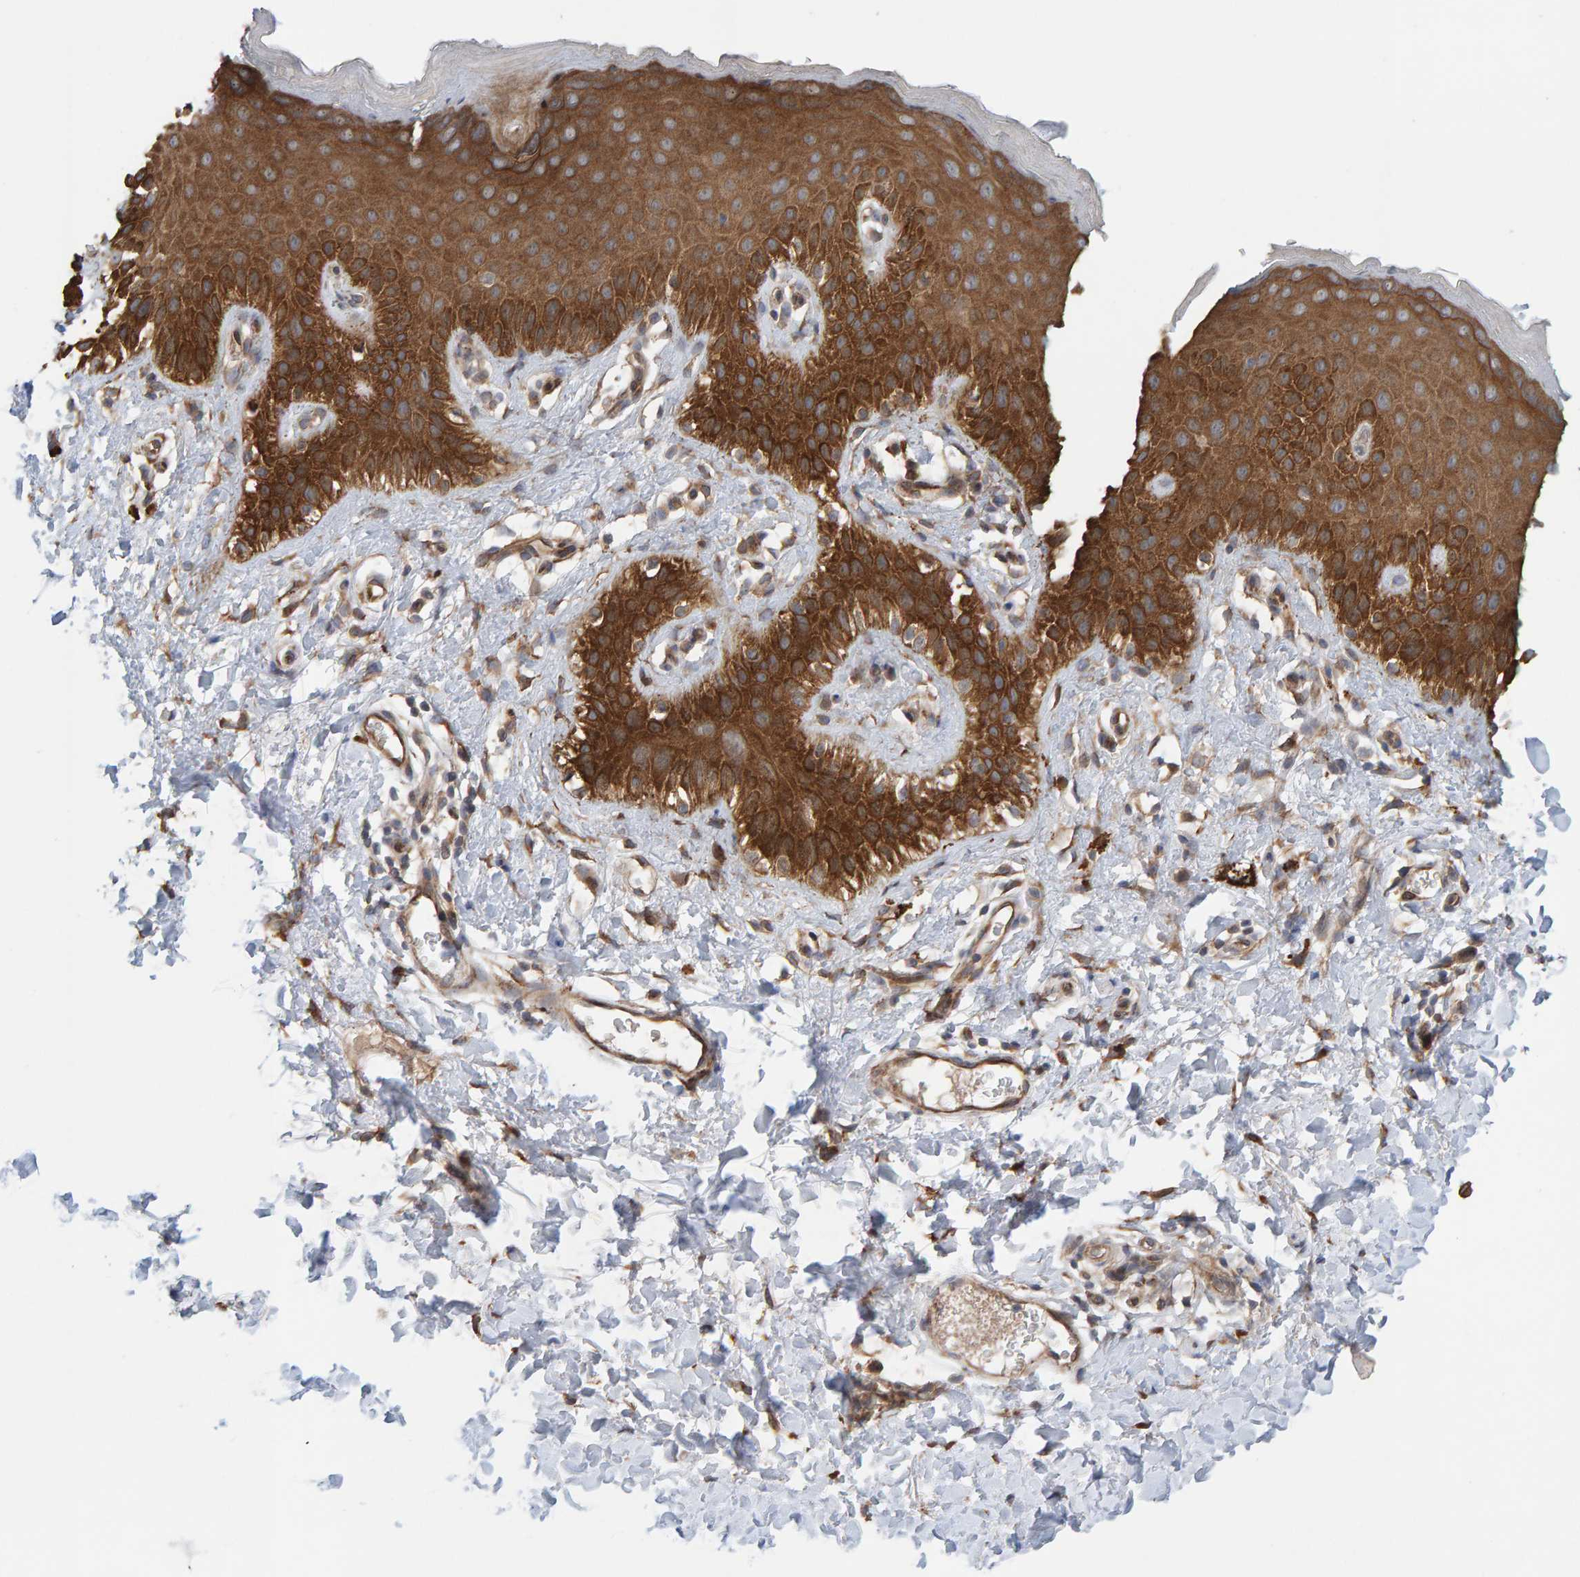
{"staining": {"intensity": "strong", "quantity": ">75%", "location": "cytoplasmic/membranous"}, "tissue": "skin", "cell_type": "Epidermal cells", "image_type": "normal", "snomed": [{"axis": "morphology", "description": "Normal tissue, NOS"}, {"axis": "topography", "description": "Anal"}], "caption": "Immunohistochemistry histopathology image of unremarkable human skin stained for a protein (brown), which exhibits high levels of strong cytoplasmic/membranous positivity in approximately >75% of epidermal cells.", "gene": "LRSAM1", "patient": {"sex": "male", "age": 44}}